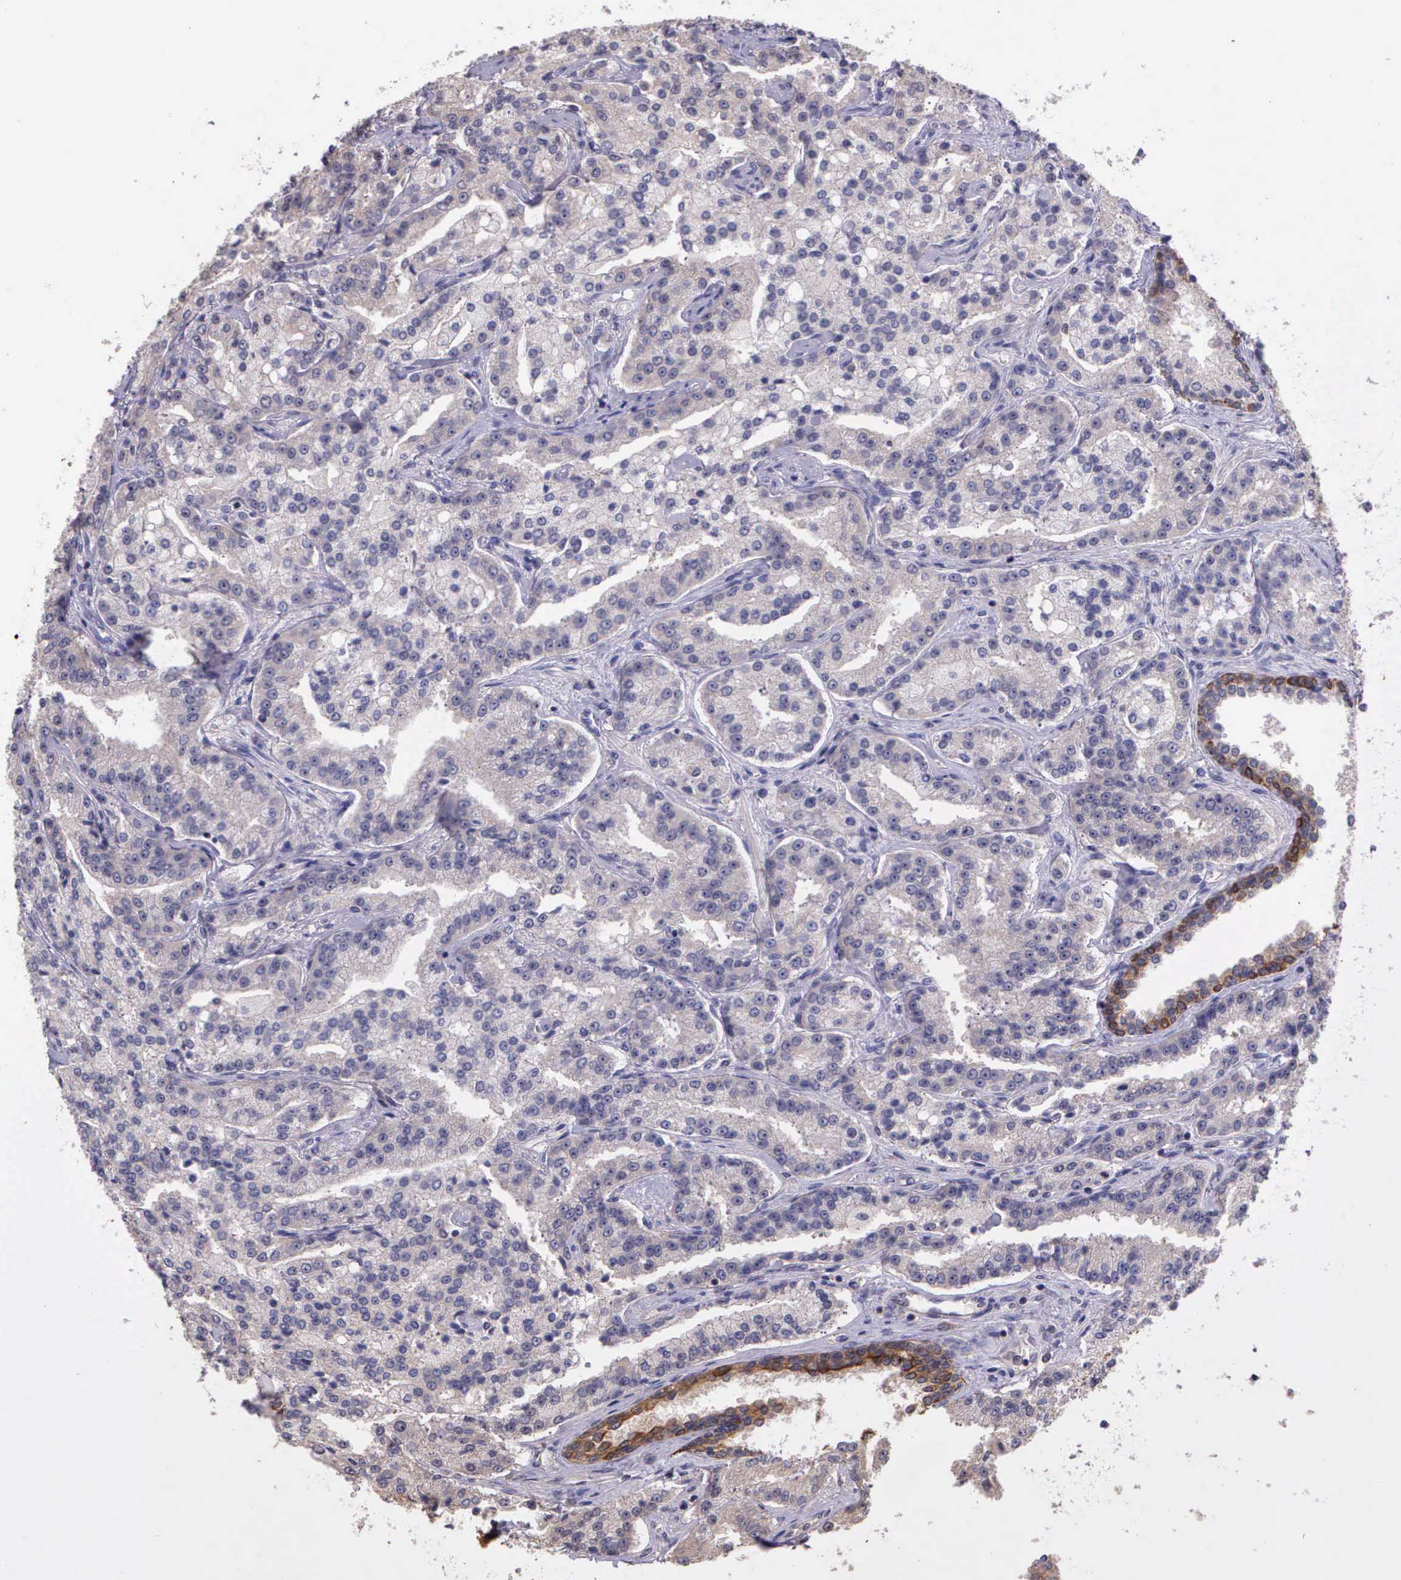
{"staining": {"intensity": "weak", "quantity": ">75%", "location": "cytoplasmic/membranous"}, "tissue": "prostate cancer", "cell_type": "Tumor cells", "image_type": "cancer", "snomed": [{"axis": "morphology", "description": "Adenocarcinoma, Medium grade"}, {"axis": "topography", "description": "Prostate"}], "caption": "This is a photomicrograph of immunohistochemistry (IHC) staining of prostate adenocarcinoma (medium-grade), which shows weak staining in the cytoplasmic/membranous of tumor cells.", "gene": "IGBP1", "patient": {"sex": "male", "age": 72}}